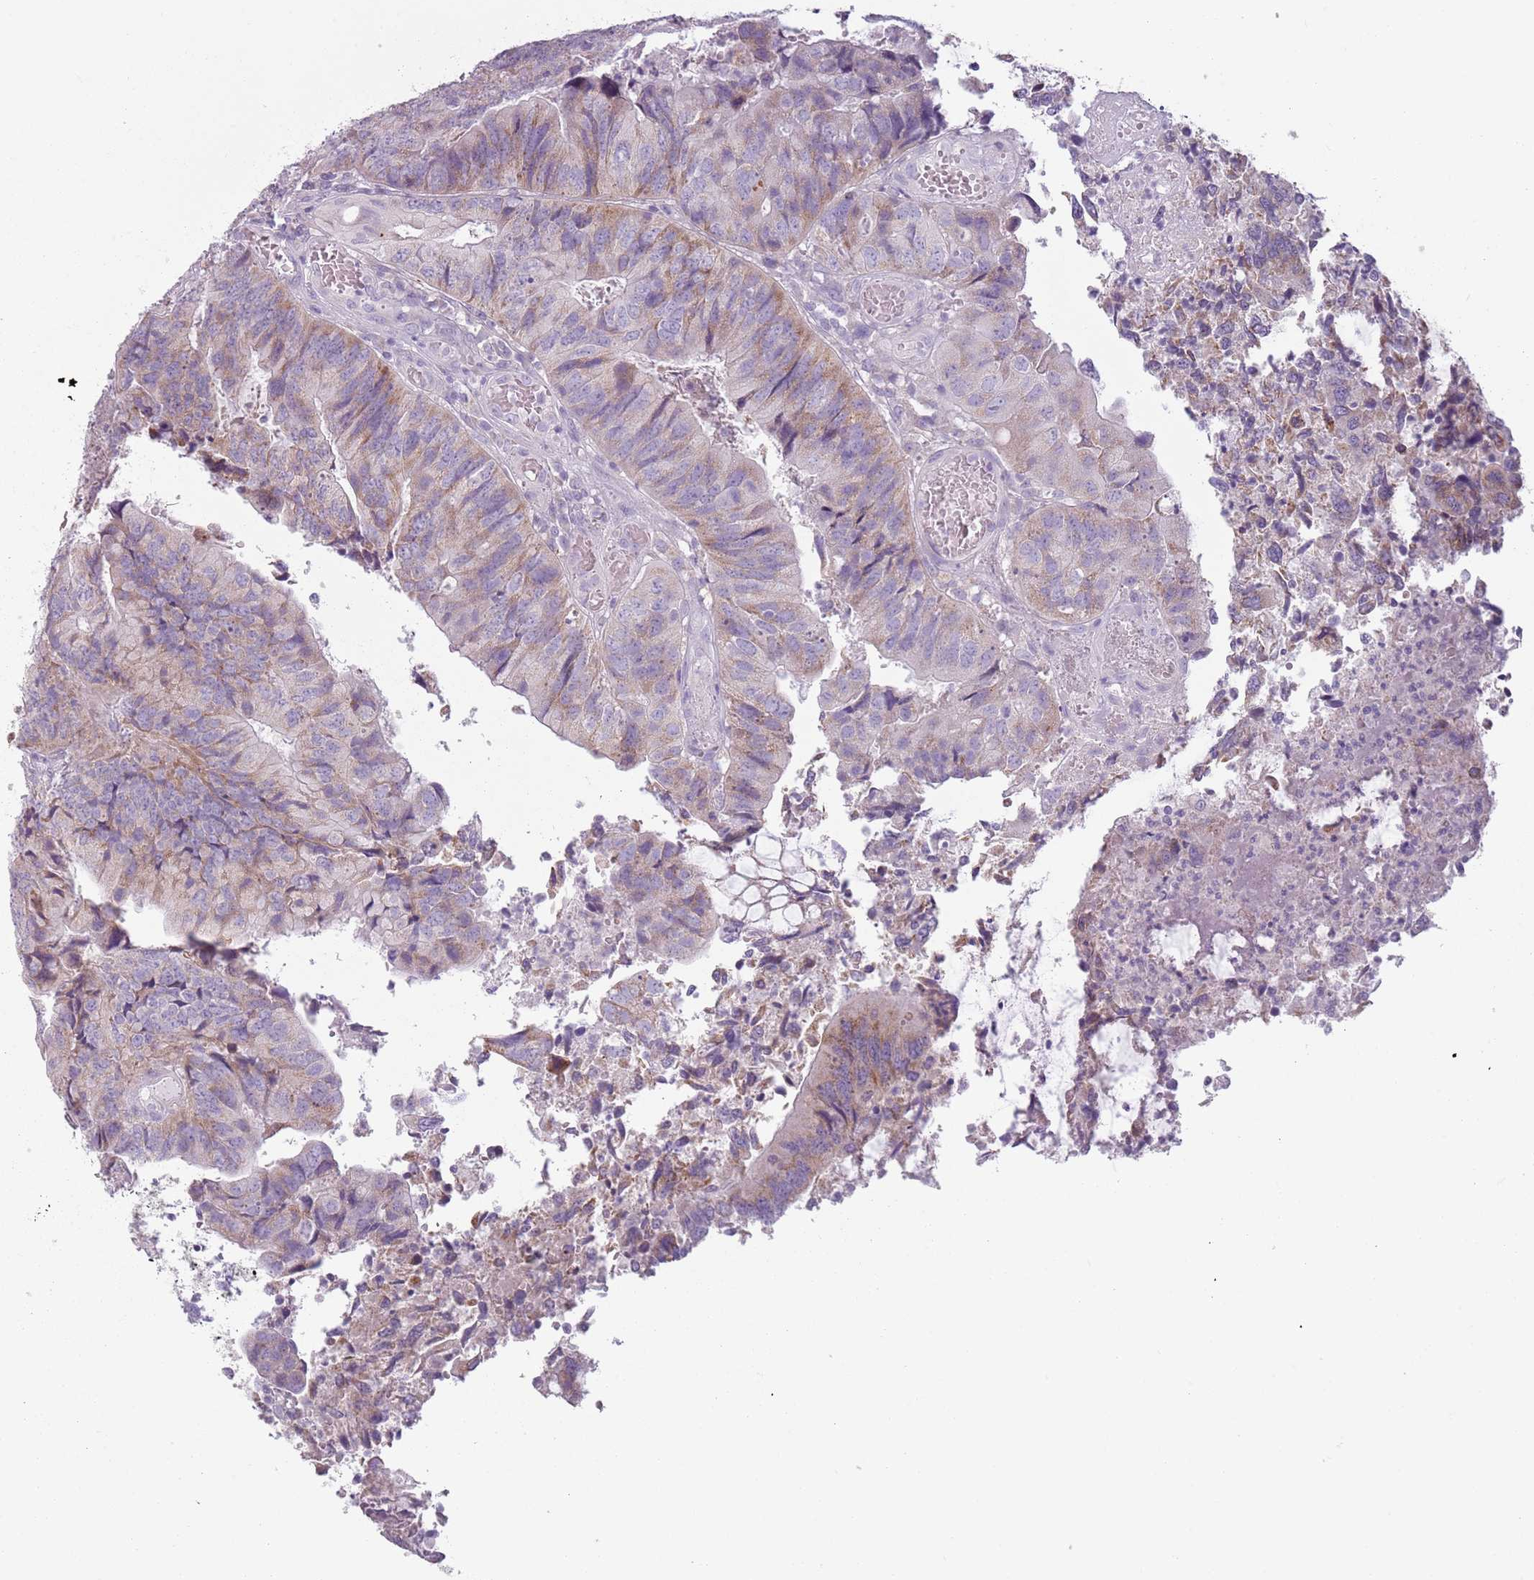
{"staining": {"intensity": "moderate", "quantity": "25%-75%", "location": "cytoplasmic/membranous"}, "tissue": "colorectal cancer", "cell_type": "Tumor cells", "image_type": "cancer", "snomed": [{"axis": "morphology", "description": "Adenocarcinoma, NOS"}, {"axis": "topography", "description": "Colon"}], "caption": "IHC (DAB (3,3'-diaminobenzidine)) staining of adenocarcinoma (colorectal) demonstrates moderate cytoplasmic/membranous protein positivity in approximately 25%-75% of tumor cells.", "gene": "MEGF8", "patient": {"sex": "female", "age": 67}}